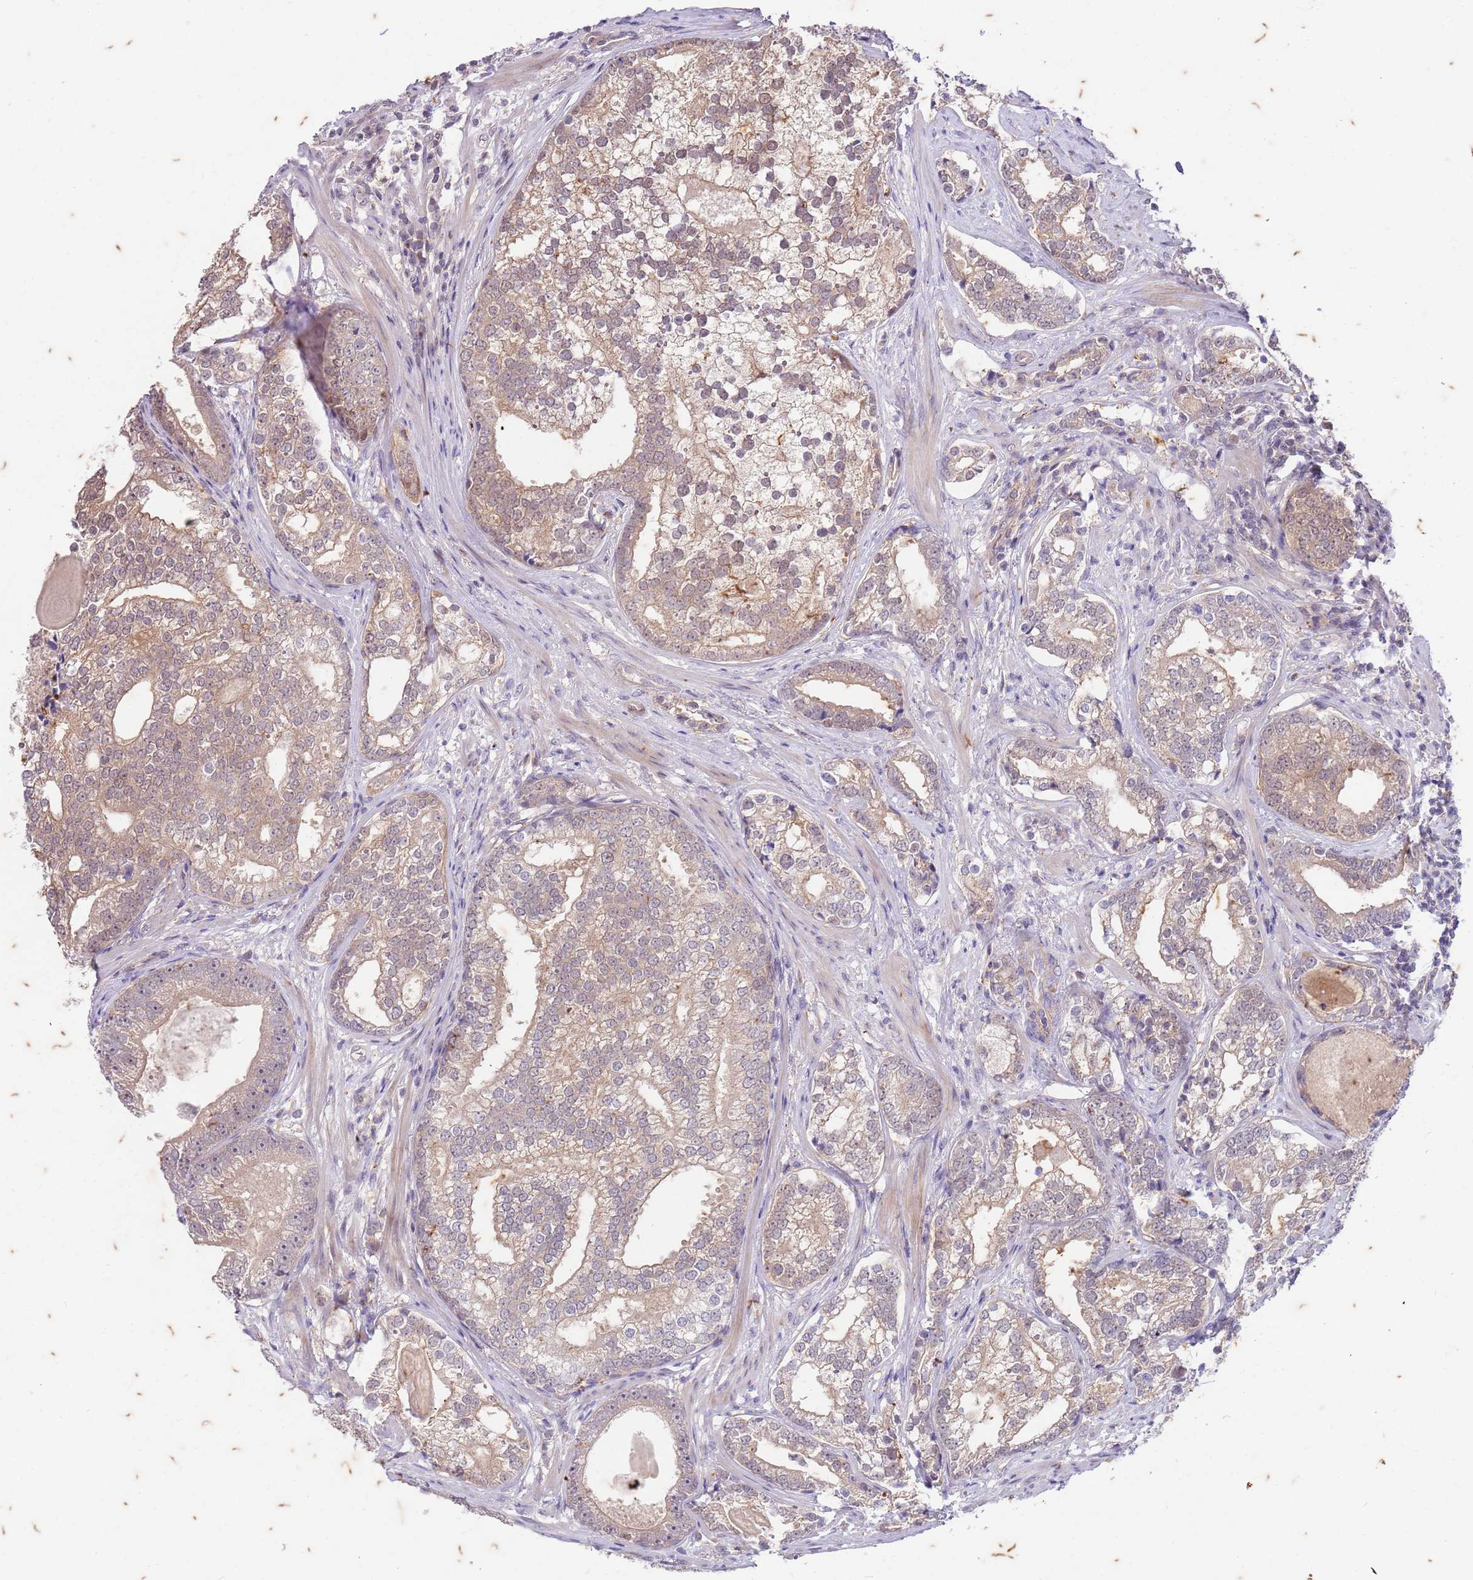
{"staining": {"intensity": "weak", "quantity": "25%-75%", "location": "cytoplasmic/membranous"}, "tissue": "prostate cancer", "cell_type": "Tumor cells", "image_type": "cancer", "snomed": [{"axis": "morphology", "description": "Adenocarcinoma, High grade"}, {"axis": "topography", "description": "Prostate"}], "caption": "IHC staining of high-grade adenocarcinoma (prostate), which shows low levels of weak cytoplasmic/membranous expression in about 25%-75% of tumor cells indicating weak cytoplasmic/membranous protein expression. The staining was performed using DAB (3,3'-diaminobenzidine) (brown) for protein detection and nuclei were counterstained in hematoxylin (blue).", "gene": "RAPGEF3", "patient": {"sex": "male", "age": 75}}